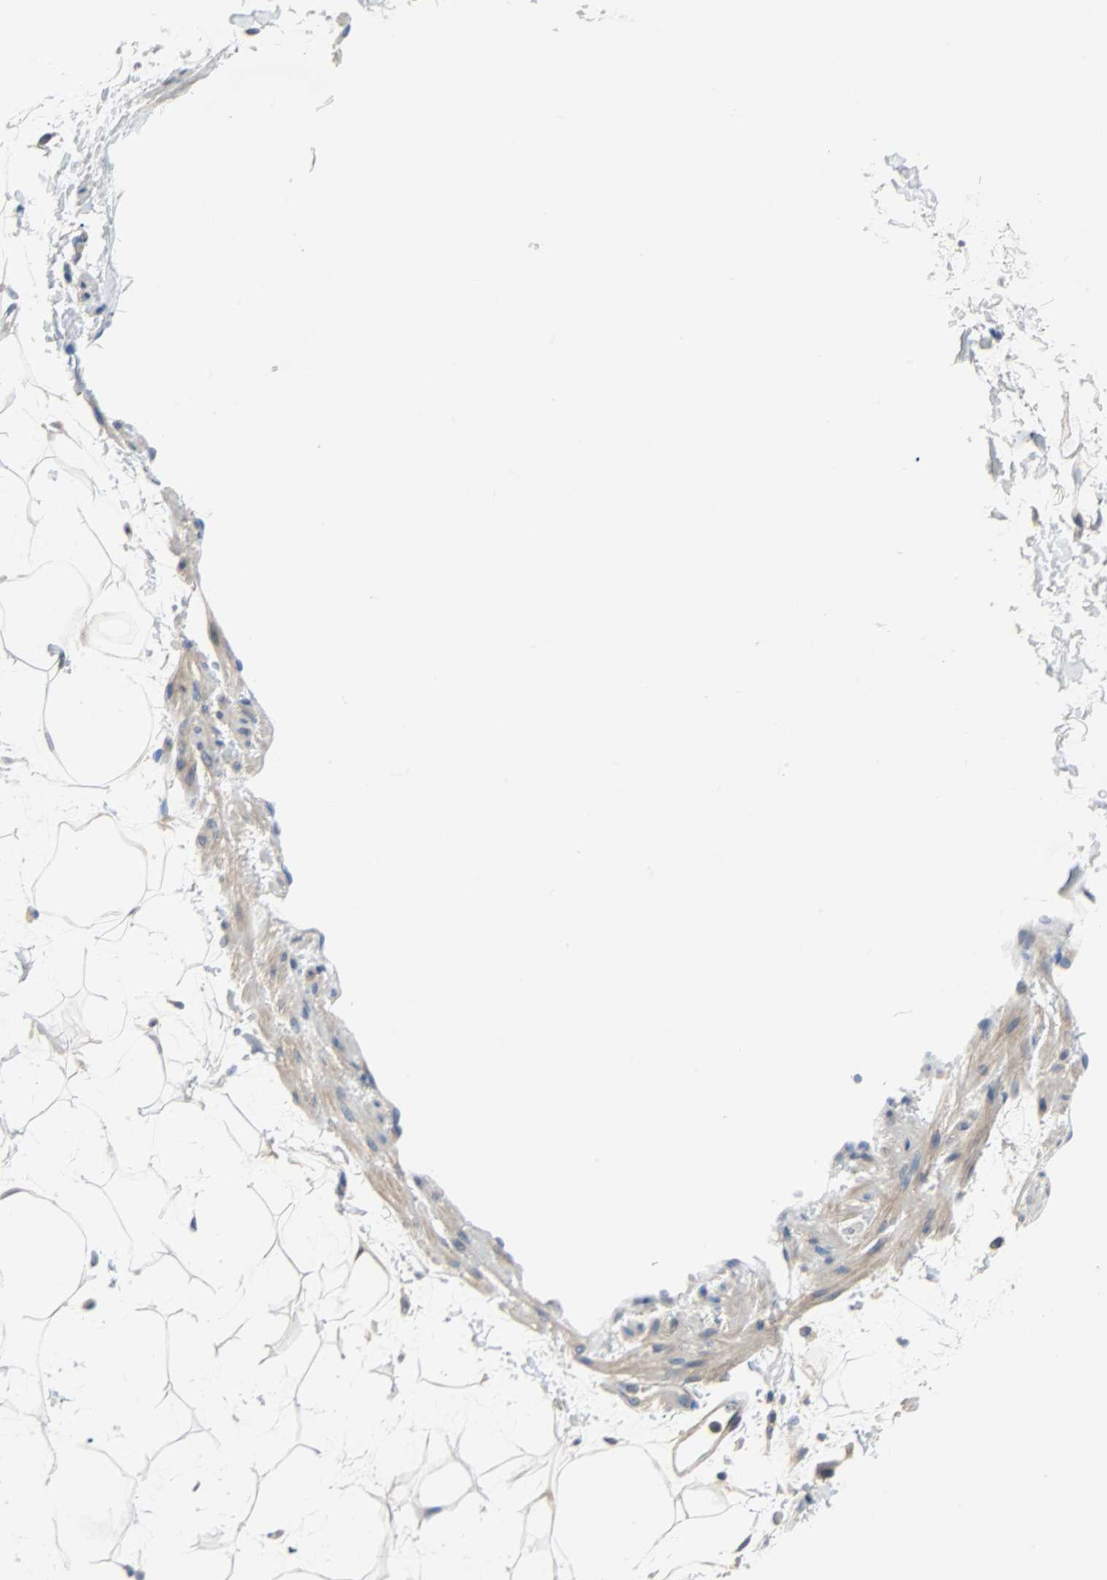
{"staining": {"intensity": "negative", "quantity": "none", "location": "none"}, "tissue": "adipose tissue", "cell_type": "Adipocytes", "image_type": "normal", "snomed": [{"axis": "morphology", "description": "Normal tissue, NOS"}, {"axis": "topography", "description": "Soft tissue"}], "caption": "Adipocytes show no significant positivity in benign adipose tissue. (Brightfield microscopy of DAB immunohistochemistry at high magnification).", "gene": "TNFRSF12A", "patient": {"sex": "male", "age": 72}}